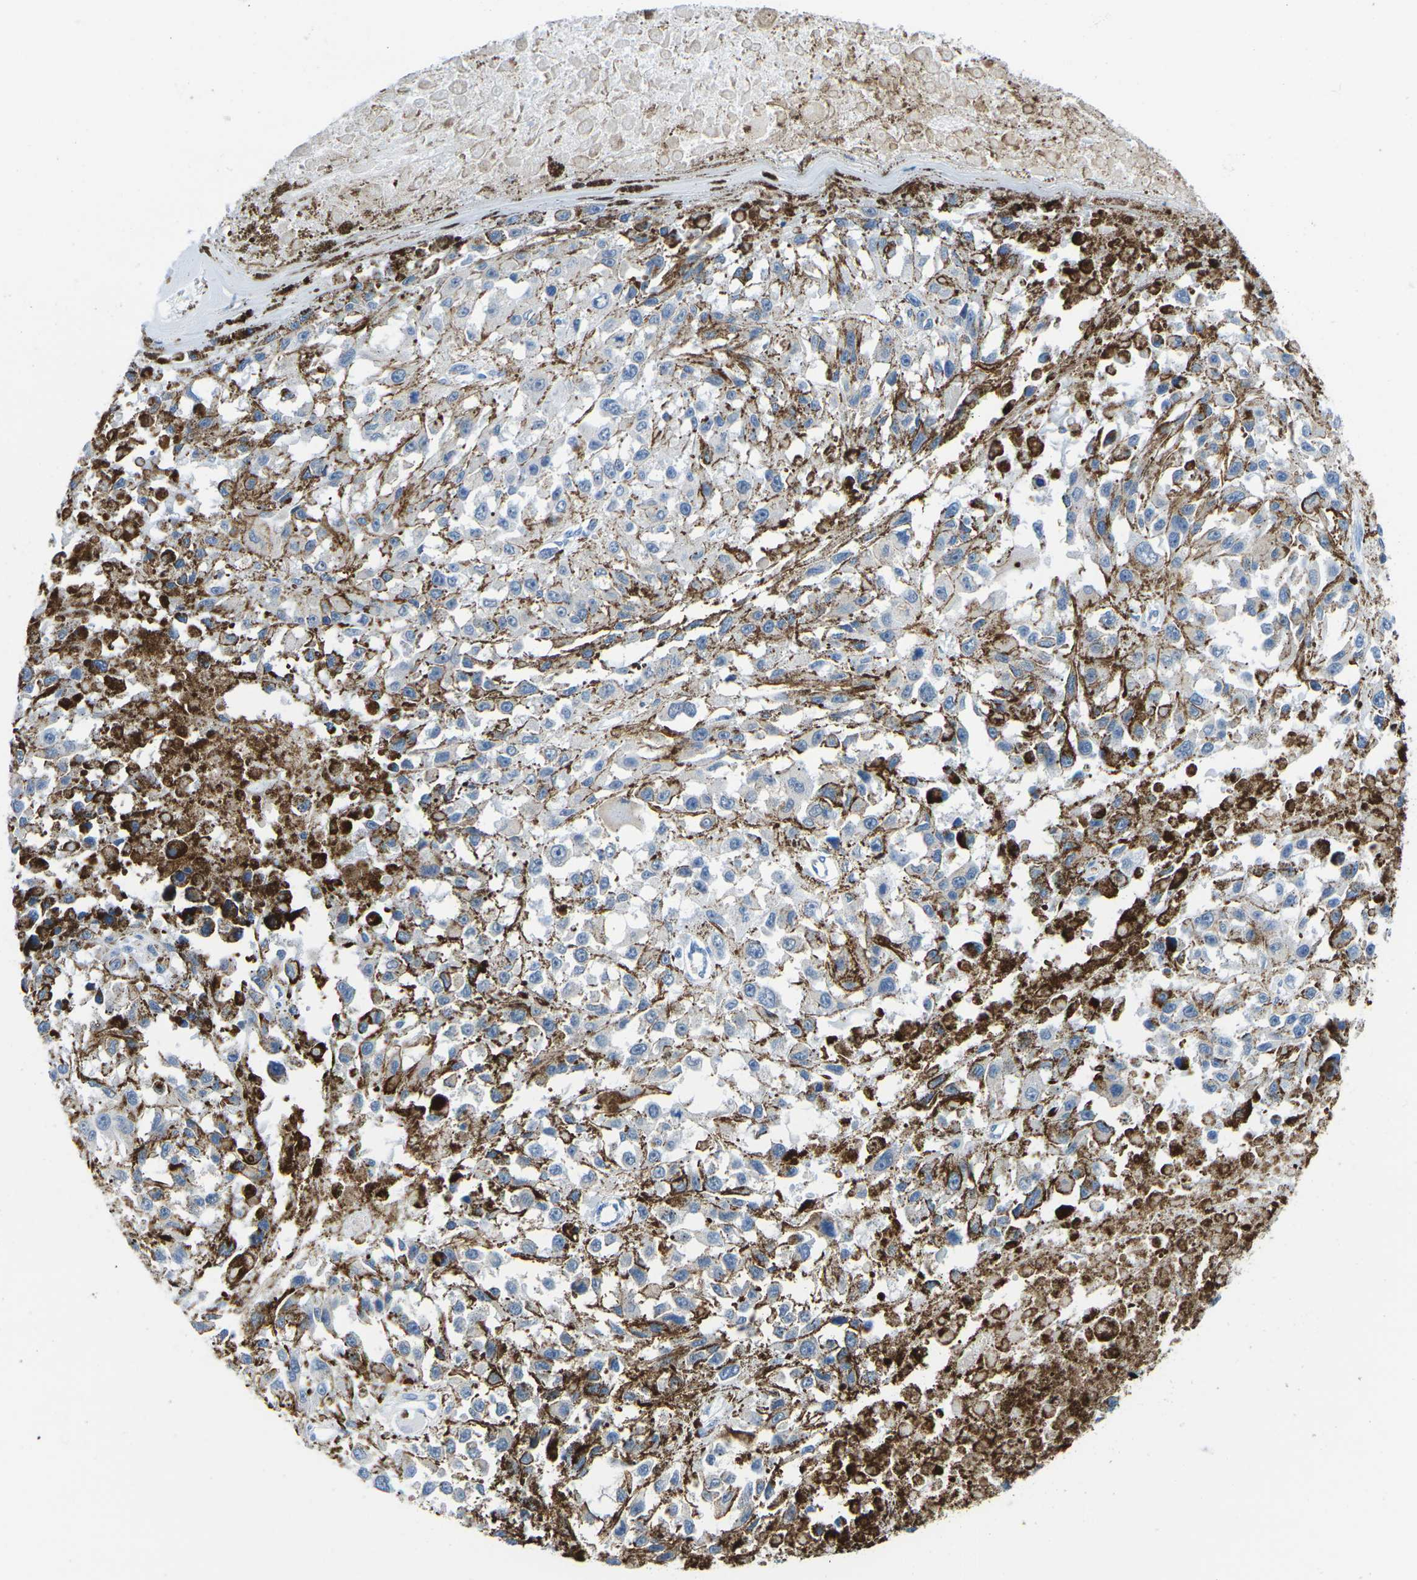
{"staining": {"intensity": "negative", "quantity": "none", "location": "none"}, "tissue": "melanoma", "cell_type": "Tumor cells", "image_type": "cancer", "snomed": [{"axis": "morphology", "description": "Malignant melanoma, Metastatic site"}, {"axis": "topography", "description": "Lymph node"}], "caption": "The micrograph shows no staining of tumor cells in malignant melanoma (metastatic site).", "gene": "TM6SF1", "patient": {"sex": "male", "age": 59}}